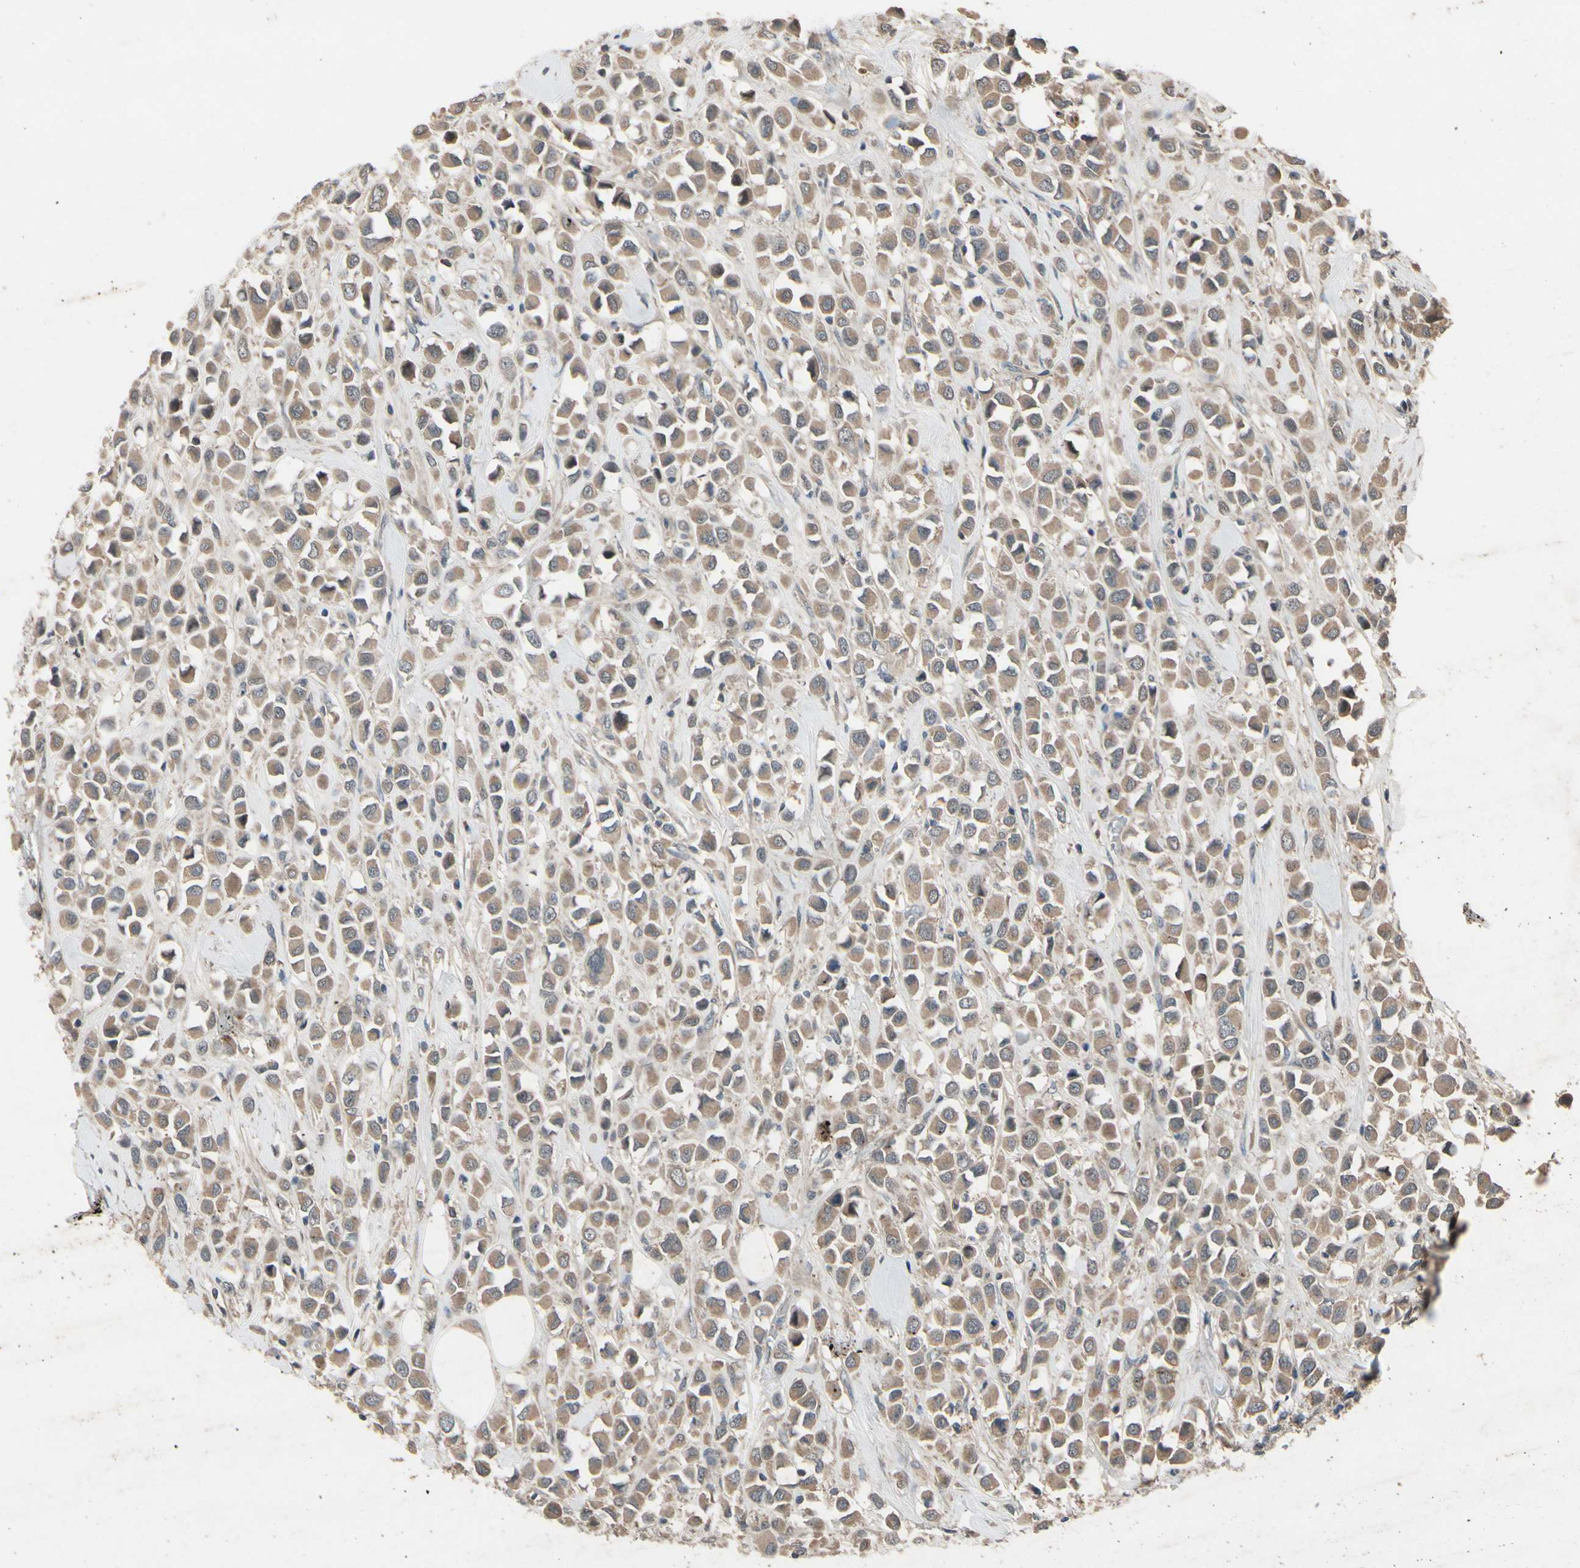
{"staining": {"intensity": "moderate", "quantity": ">75%", "location": "cytoplasmic/membranous"}, "tissue": "breast cancer", "cell_type": "Tumor cells", "image_type": "cancer", "snomed": [{"axis": "morphology", "description": "Duct carcinoma"}, {"axis": "topography", "description": "Breast"}], "caption": "This image exhibits intraductal carcinoma (breast) stained with IHC to label a protein in brown. The cytoplasmic/membranous of tumor cells show moderate positivity for the protein. Nuclei are counter-stained blue.", "gene": "NSF", "patient": {"sex": "female", "age": 61}}